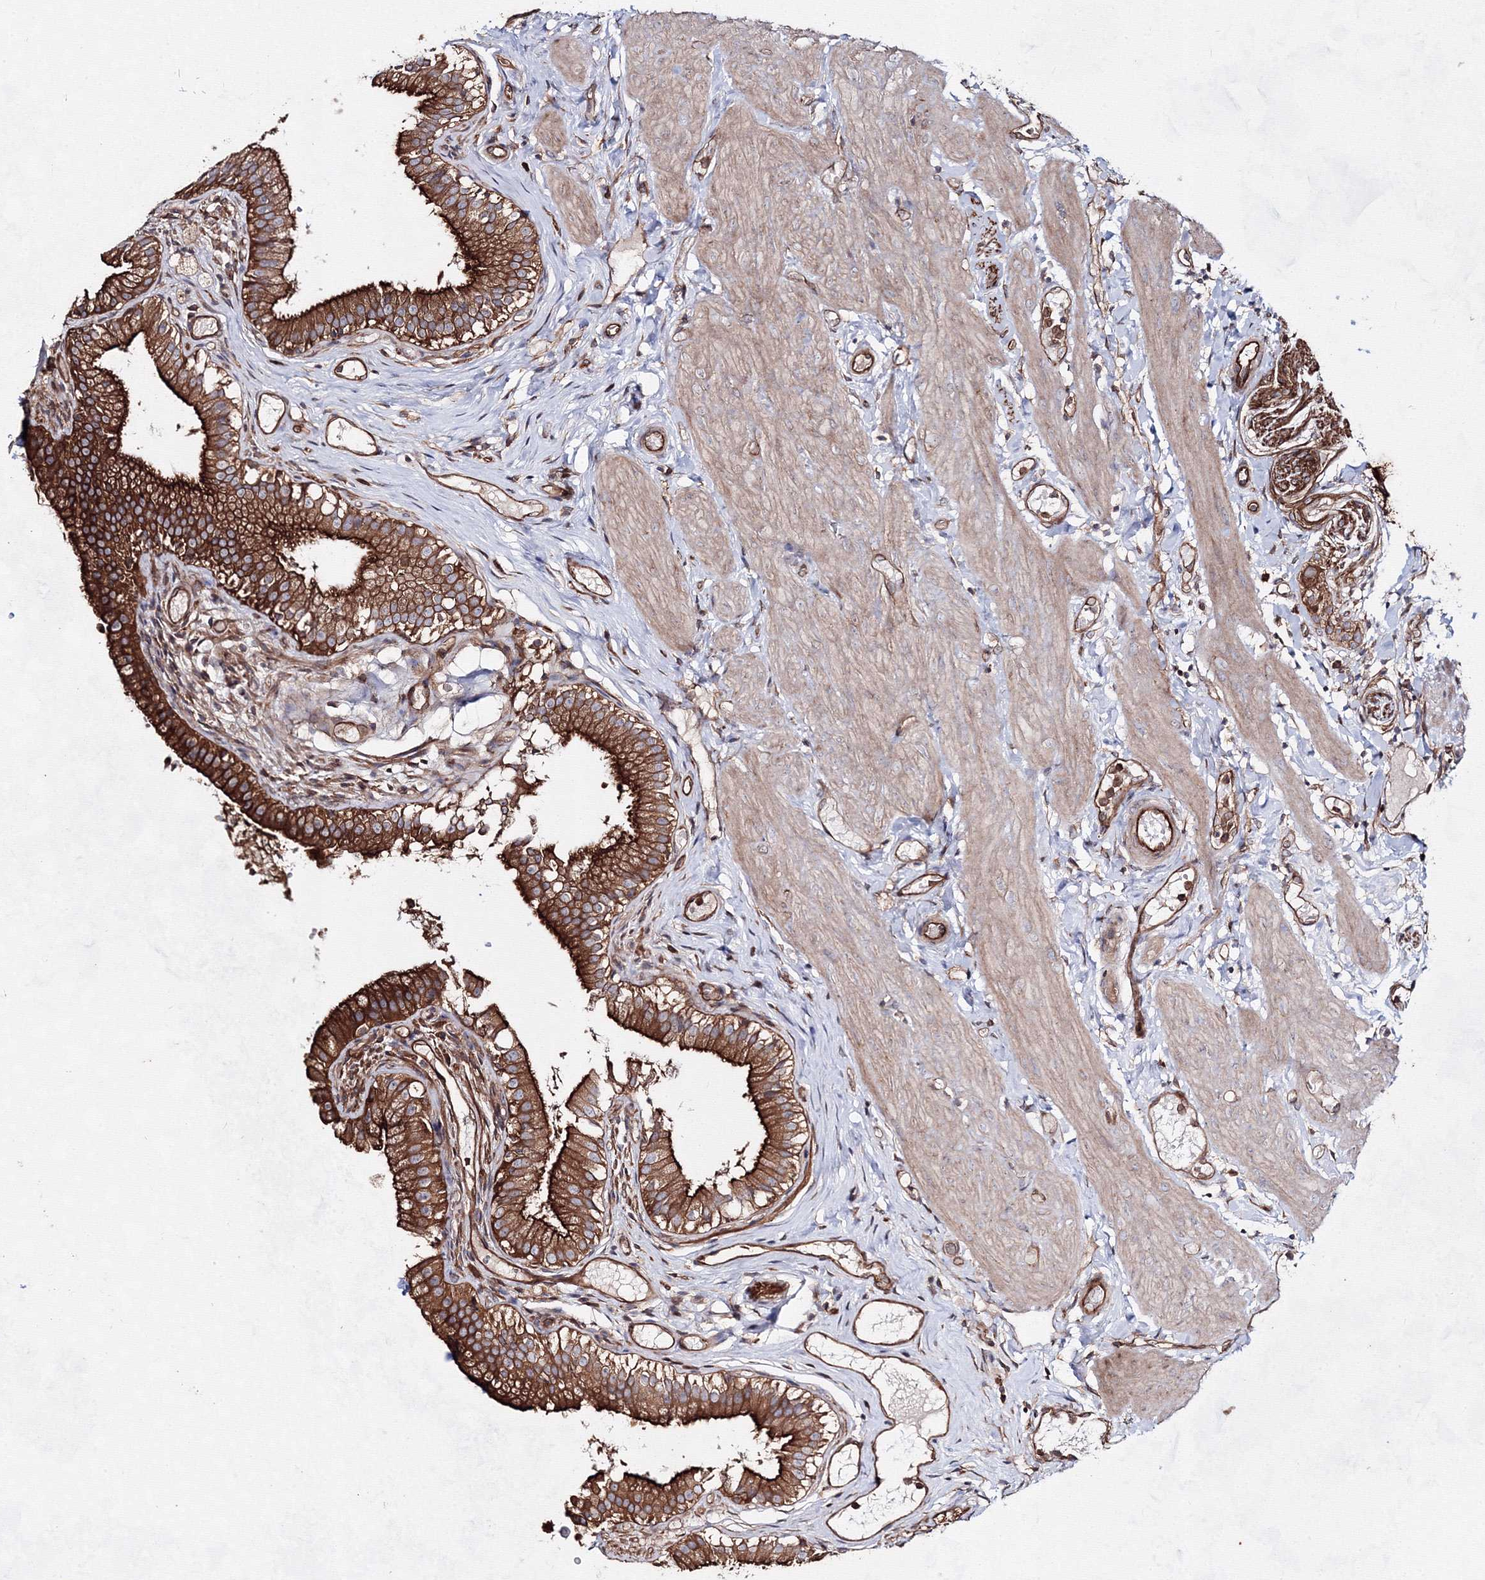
{"staining": {"intensity": "strong", "quantity": ">75%", "location": "cytoplasmic/membranous"}, "tissue": "gallbladder", "cell_type": "Glandular cells", "image_type": "normal", "snomed": [{"axis": "morphology", "description": "Normal tissue, NOS"}, {"axis": "topography", "description": "Gallbladder"}], "caption": "IHC (DAB) staining of unremarkable gallbladder displays strong cytoplasmic/membranous protein staining in approximately >75% of glandular cells. The protein is stained brown, and the nuclei are stained in blue (DAB (3,3'-diaminobenzidine) IHC with brightfield microscopy, high magnification).", "gene": "EXOC6", "patient": {"sex": "female", "age": 26}}